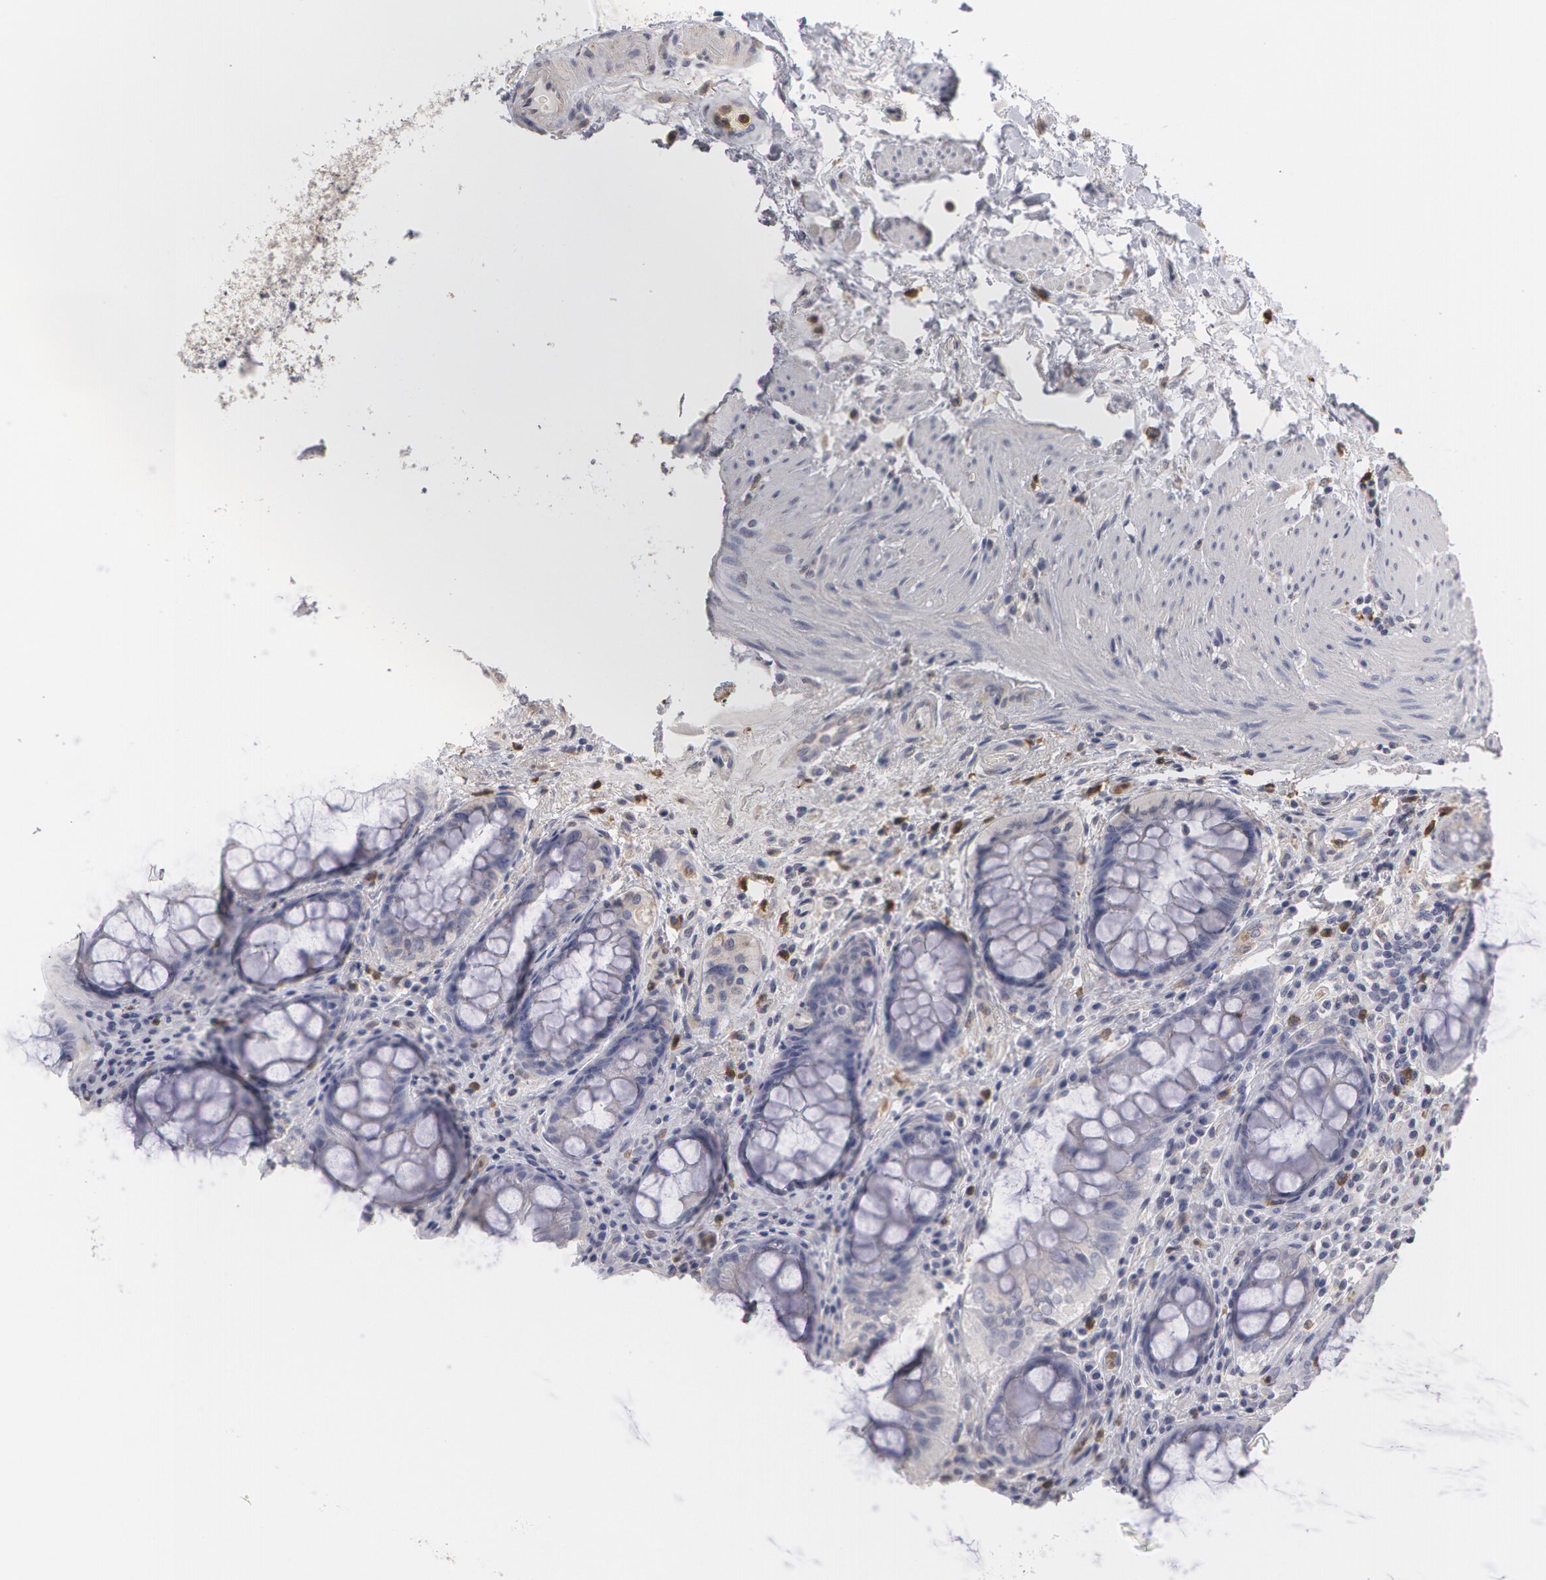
{"staining": {"intensity": "weak", "quantity": "<25%", "location": "cytoplasmic/membranous"}, "tissue": "rectum", "cell_type": "Glandular cells", "image_type": "normal", "snomed": [{"axis": "morphology", "description": "Normal tissue, NOS"}, {"axis": "topography", "description": "Rectum"}], "caption": "IHC of normal rectum demonstrates no staining in glandular cells.", "gene": "CAT", "patient": {"sex": "female", "age": 75}}